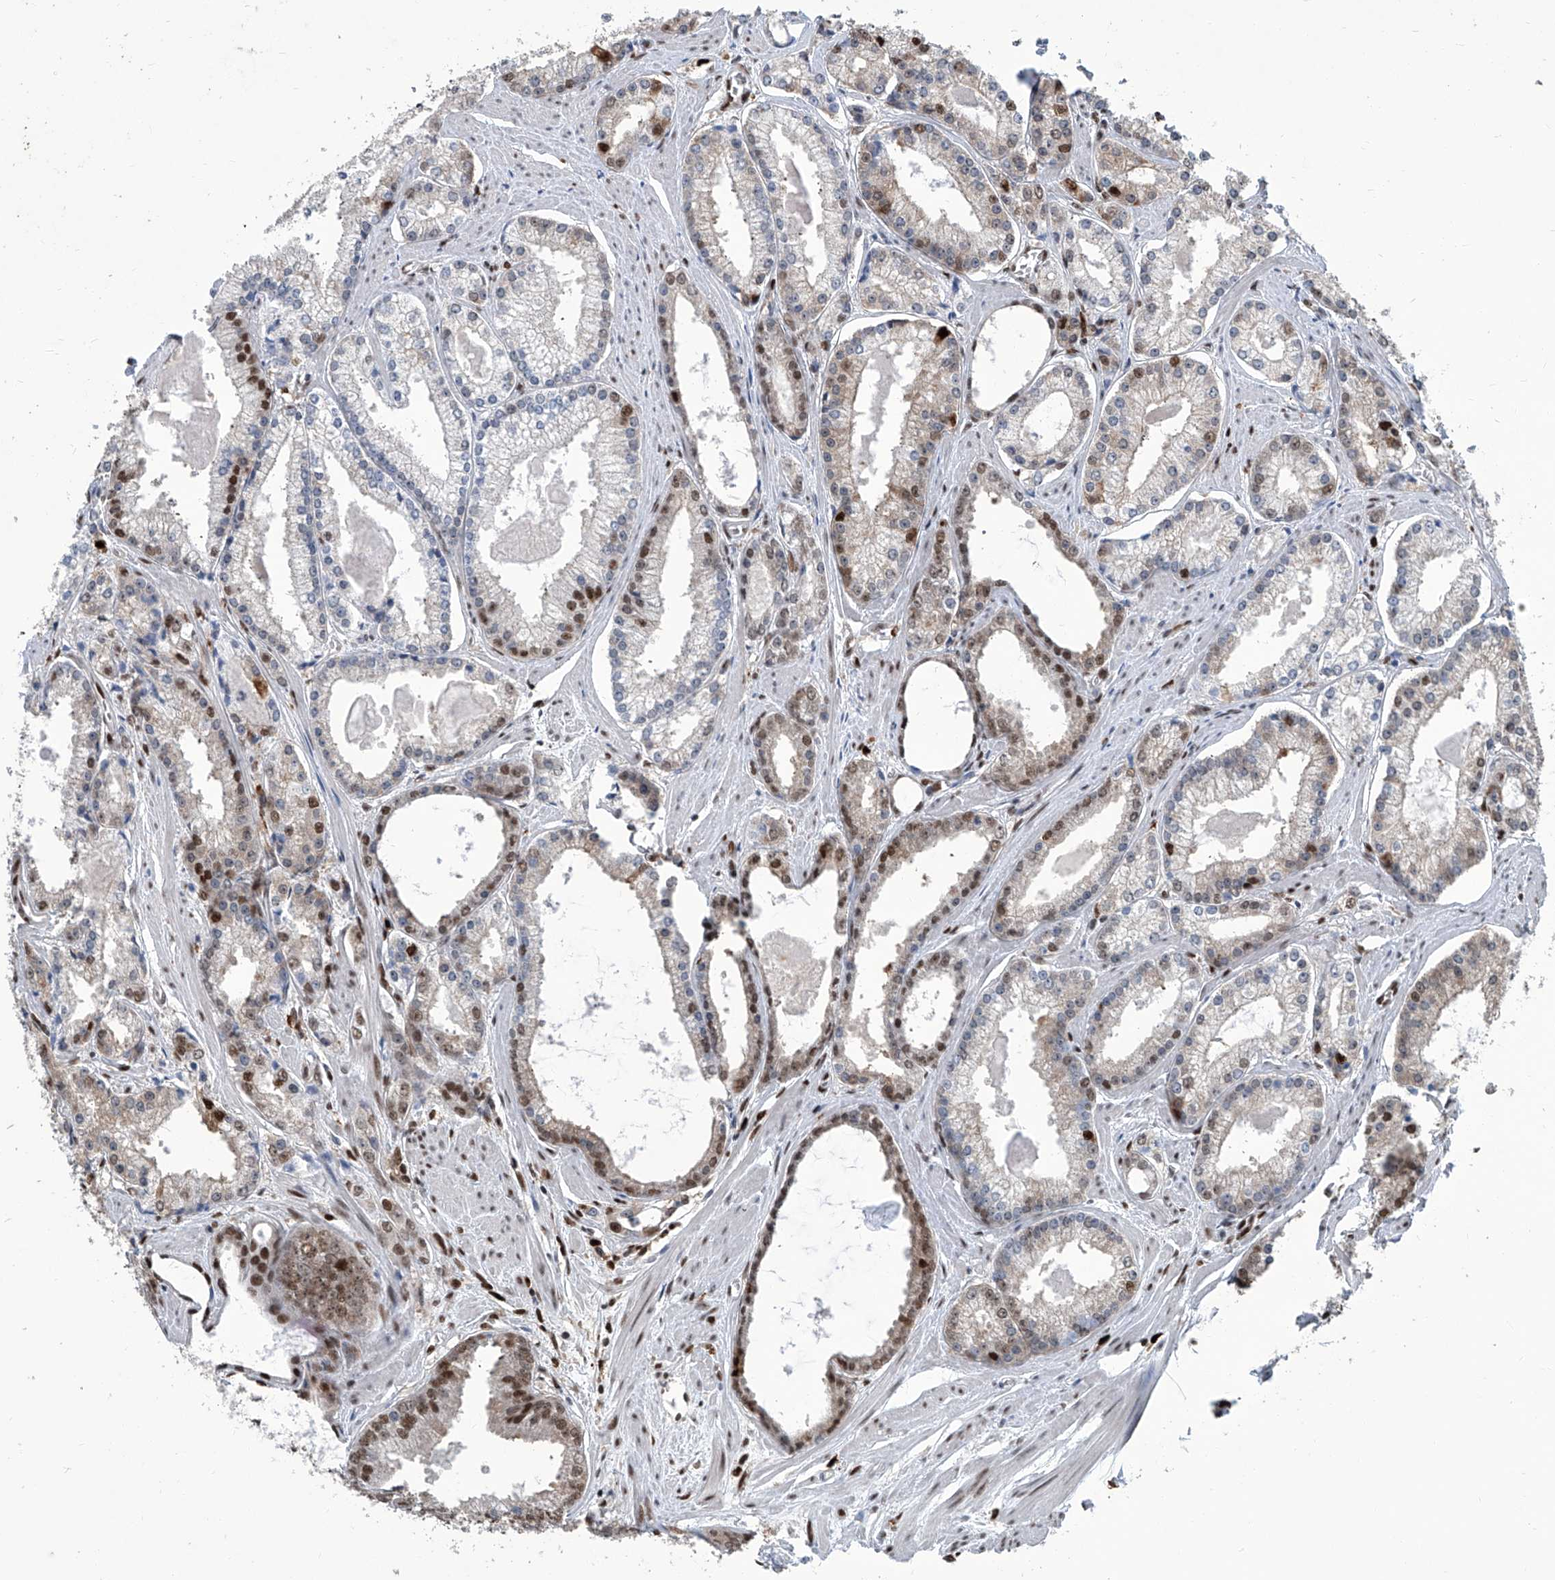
{"staining": {"intensity": "moderate", "quantity": "25%-75%", "location": "nuclear"}, "tissue": "prostate cancer", "cell_type": "Tumor cells", "image_type": "cancer", "snomed": [{"axis": "morphology", "description": "Adenocarcinoma, Low grade"}, {"axis": "topography", "description": "Prostate"}], "caption": "Immunohistochemistry staining of low-grade adenocarcinoma (prostate), which exhibits medium levels of moderate nuclear staining in about 25%-75% of tumor cells indicating moderate nuclear protein expression. The staining was performed using DAB (brown) for protein detection and nuclei were counterstained in hematoxylin (blue).", "gene": "PCNA", "patient": {"sex": "male", "age": 54}}